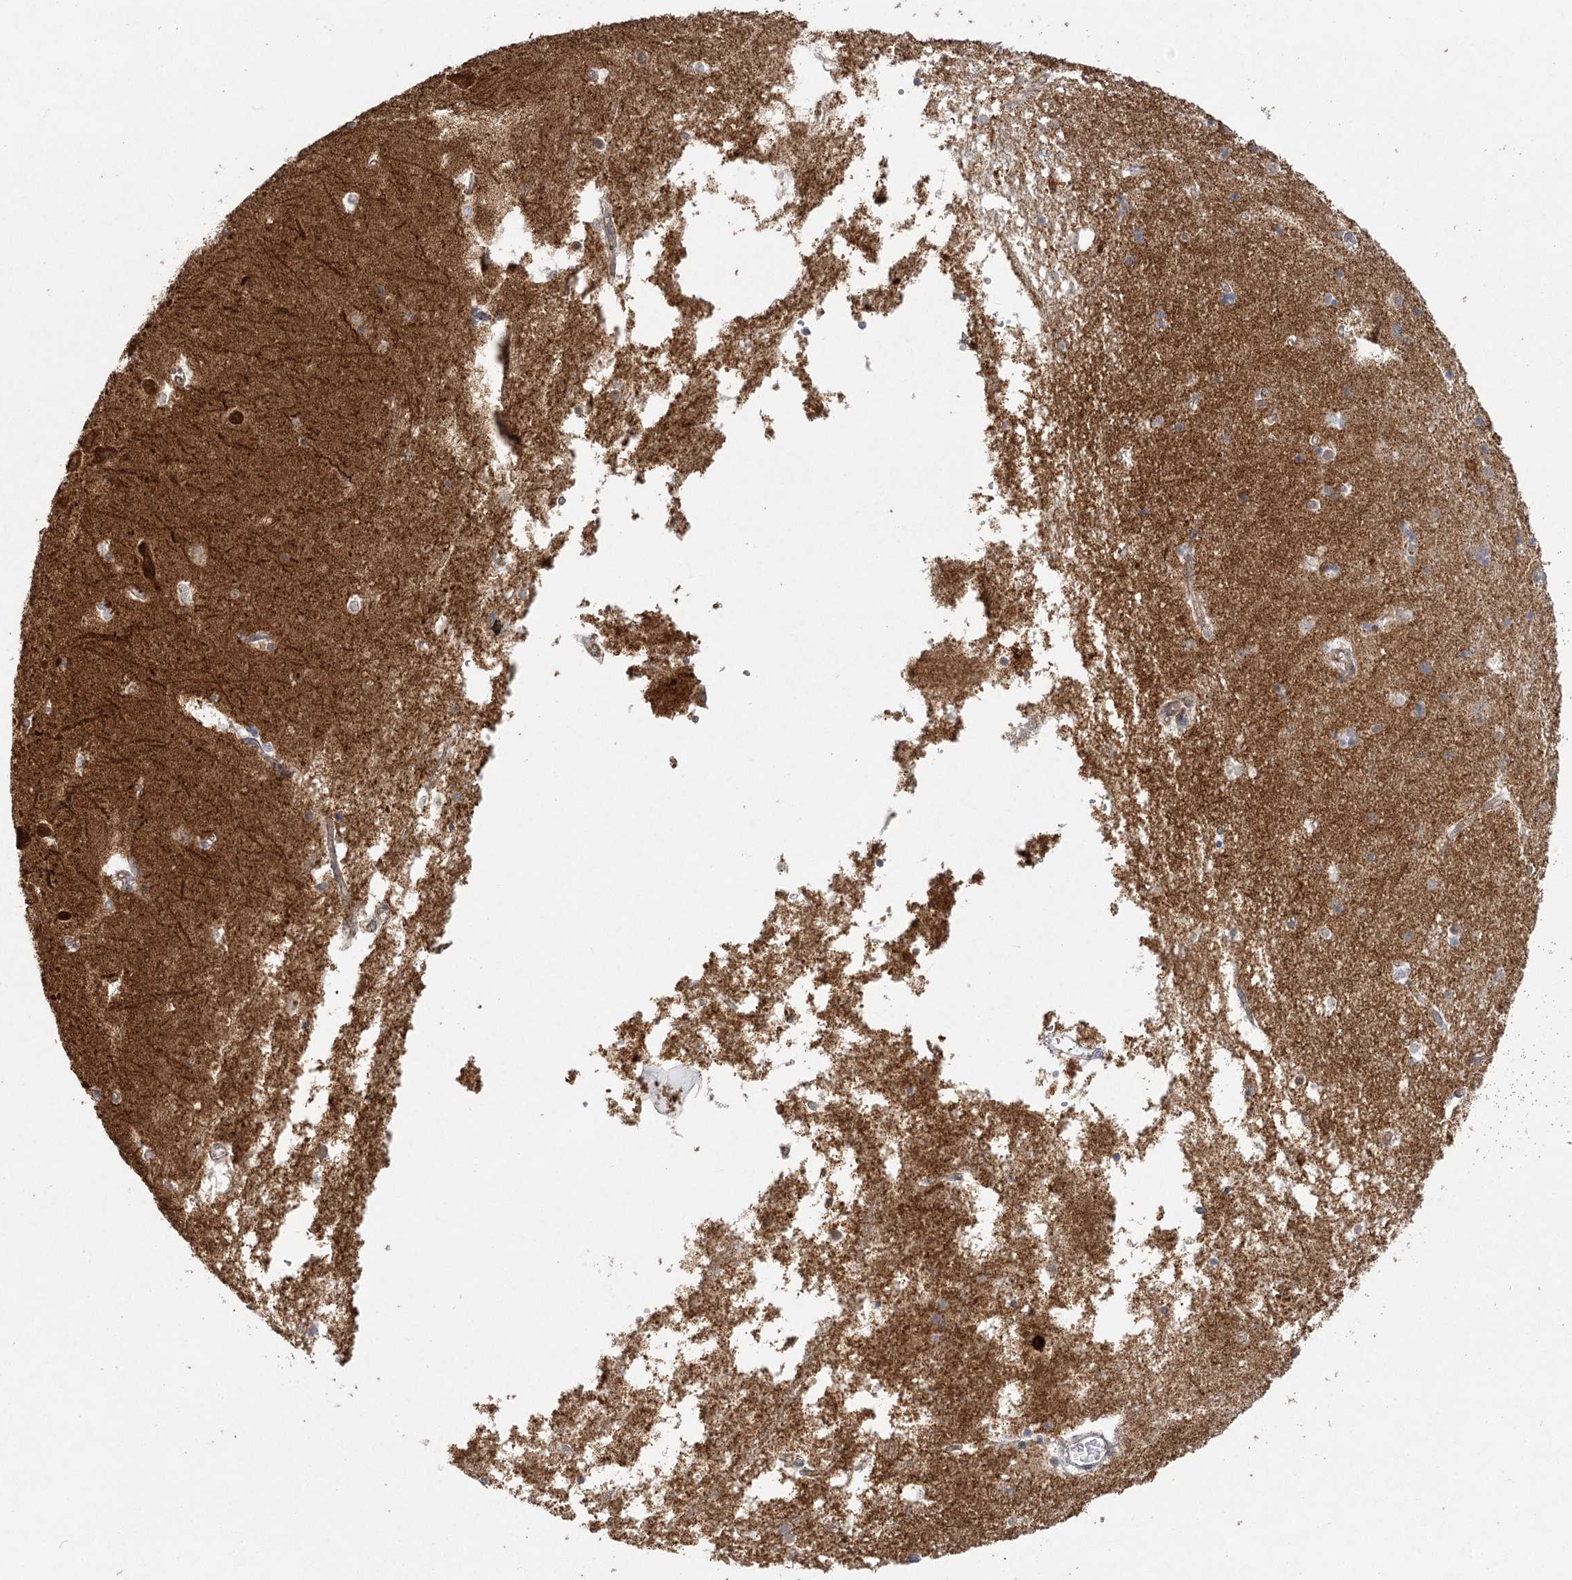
{"staining": {"intensity": "negative", "quantity": "none", "location": "none"}, "tissue": "hippocampus", "cell_type": "Glial cells", "image_type": "normal", "snomed": [{"axis": "morphology", "description": "Normal tissue, NOS"}, {"axis": "topography", "description": "Hippocampus"}], "caption": "Glial cells show no significant protein staining in normal hippocampus.", "gene": "LACTB", "patient": {"sex": "male", "age": 45}}